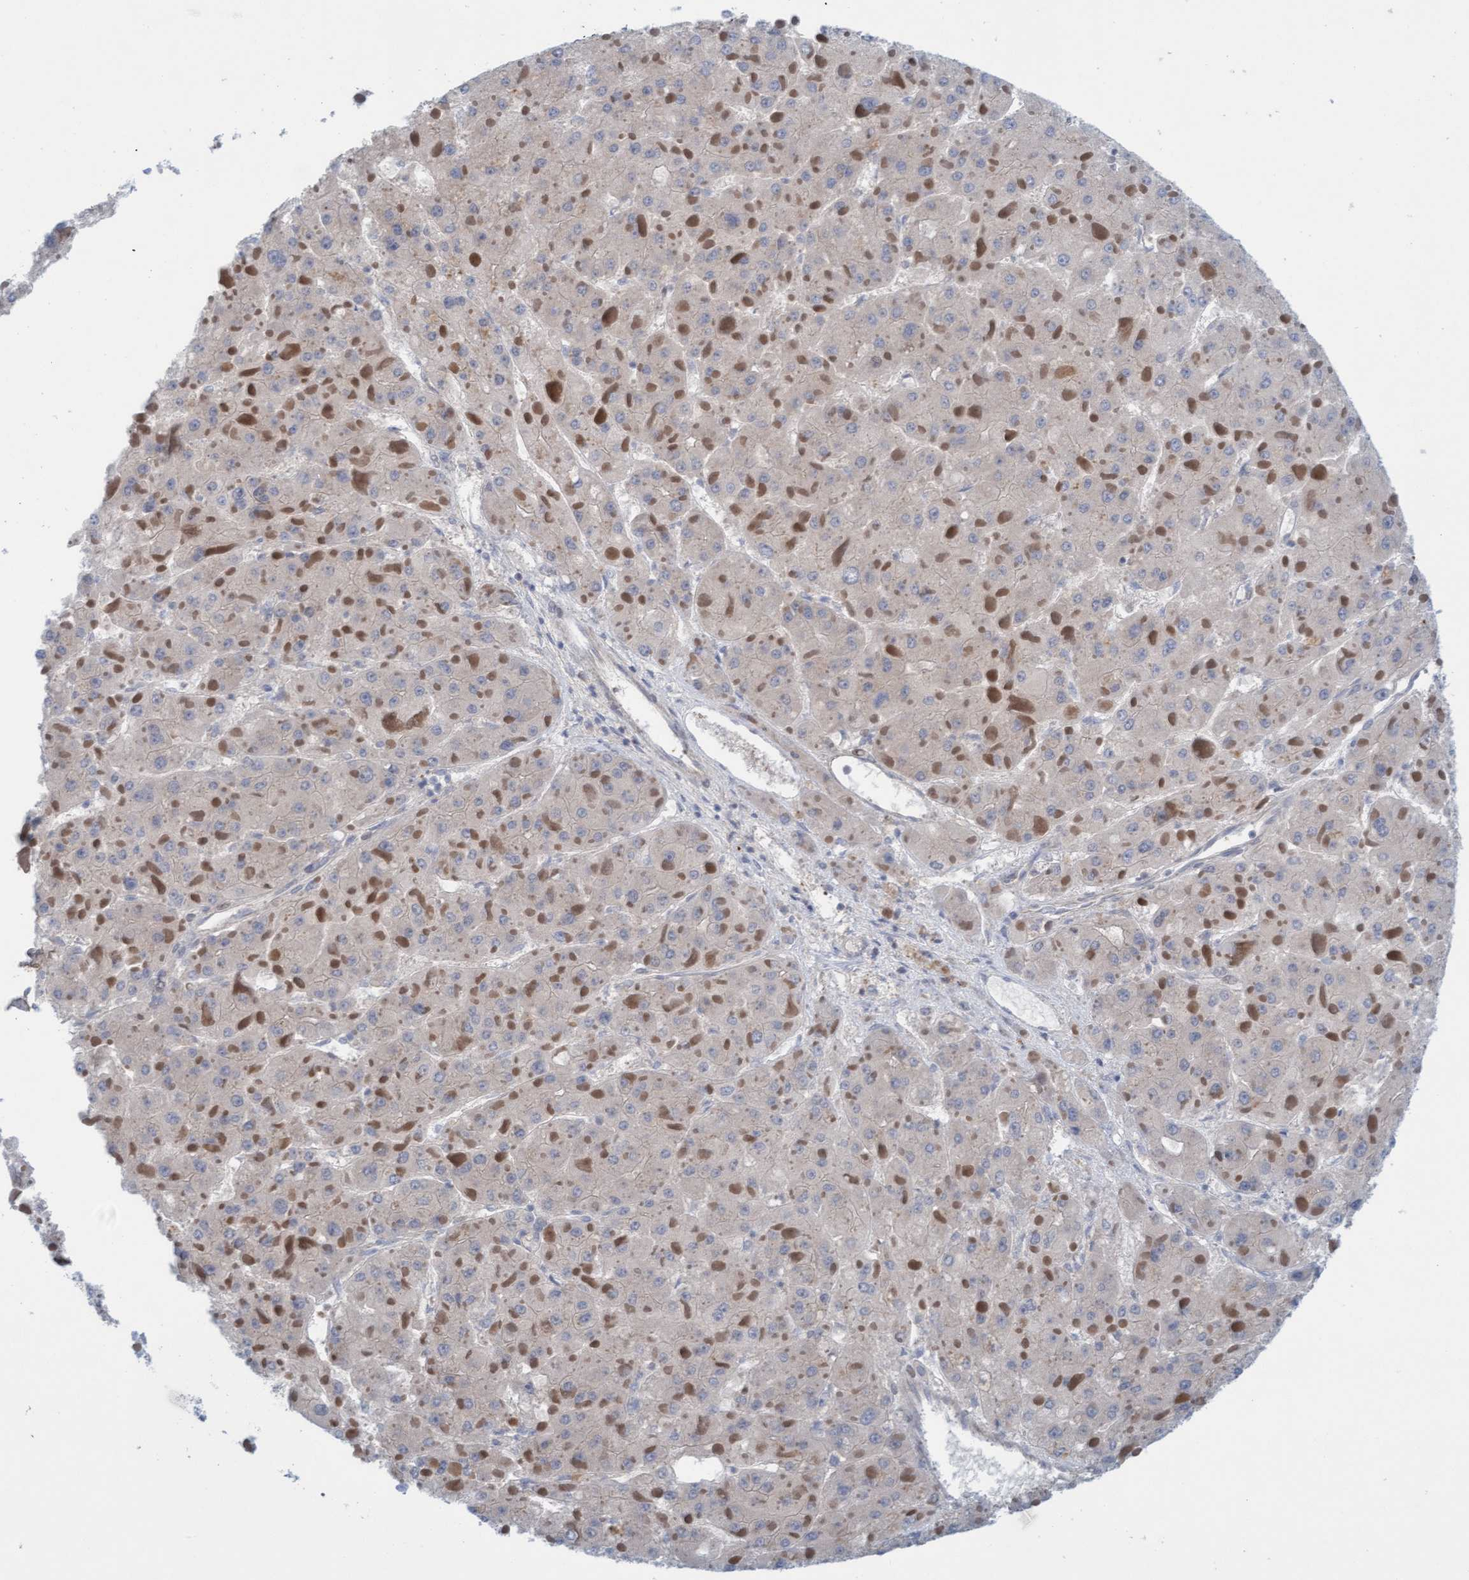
{"staining": {"intensity": "negative", "quantity": "none", "location": "none"}, "tissue": "liver cancer", "cell_type": "Tumor cells", "image_type": "cancer", "snomed": [{"axis": "morphology", "description": "Carcinoma, Hepatocellular, NOS"}, {"axis": "topography", "description": "Liver"}], "caption": "Immunohistochemistry (IHC) of human liver cancer exhibits no staining in tumor cells.", "gene": "KLHL25", "patient": {"sex": "female", "age": 73}}